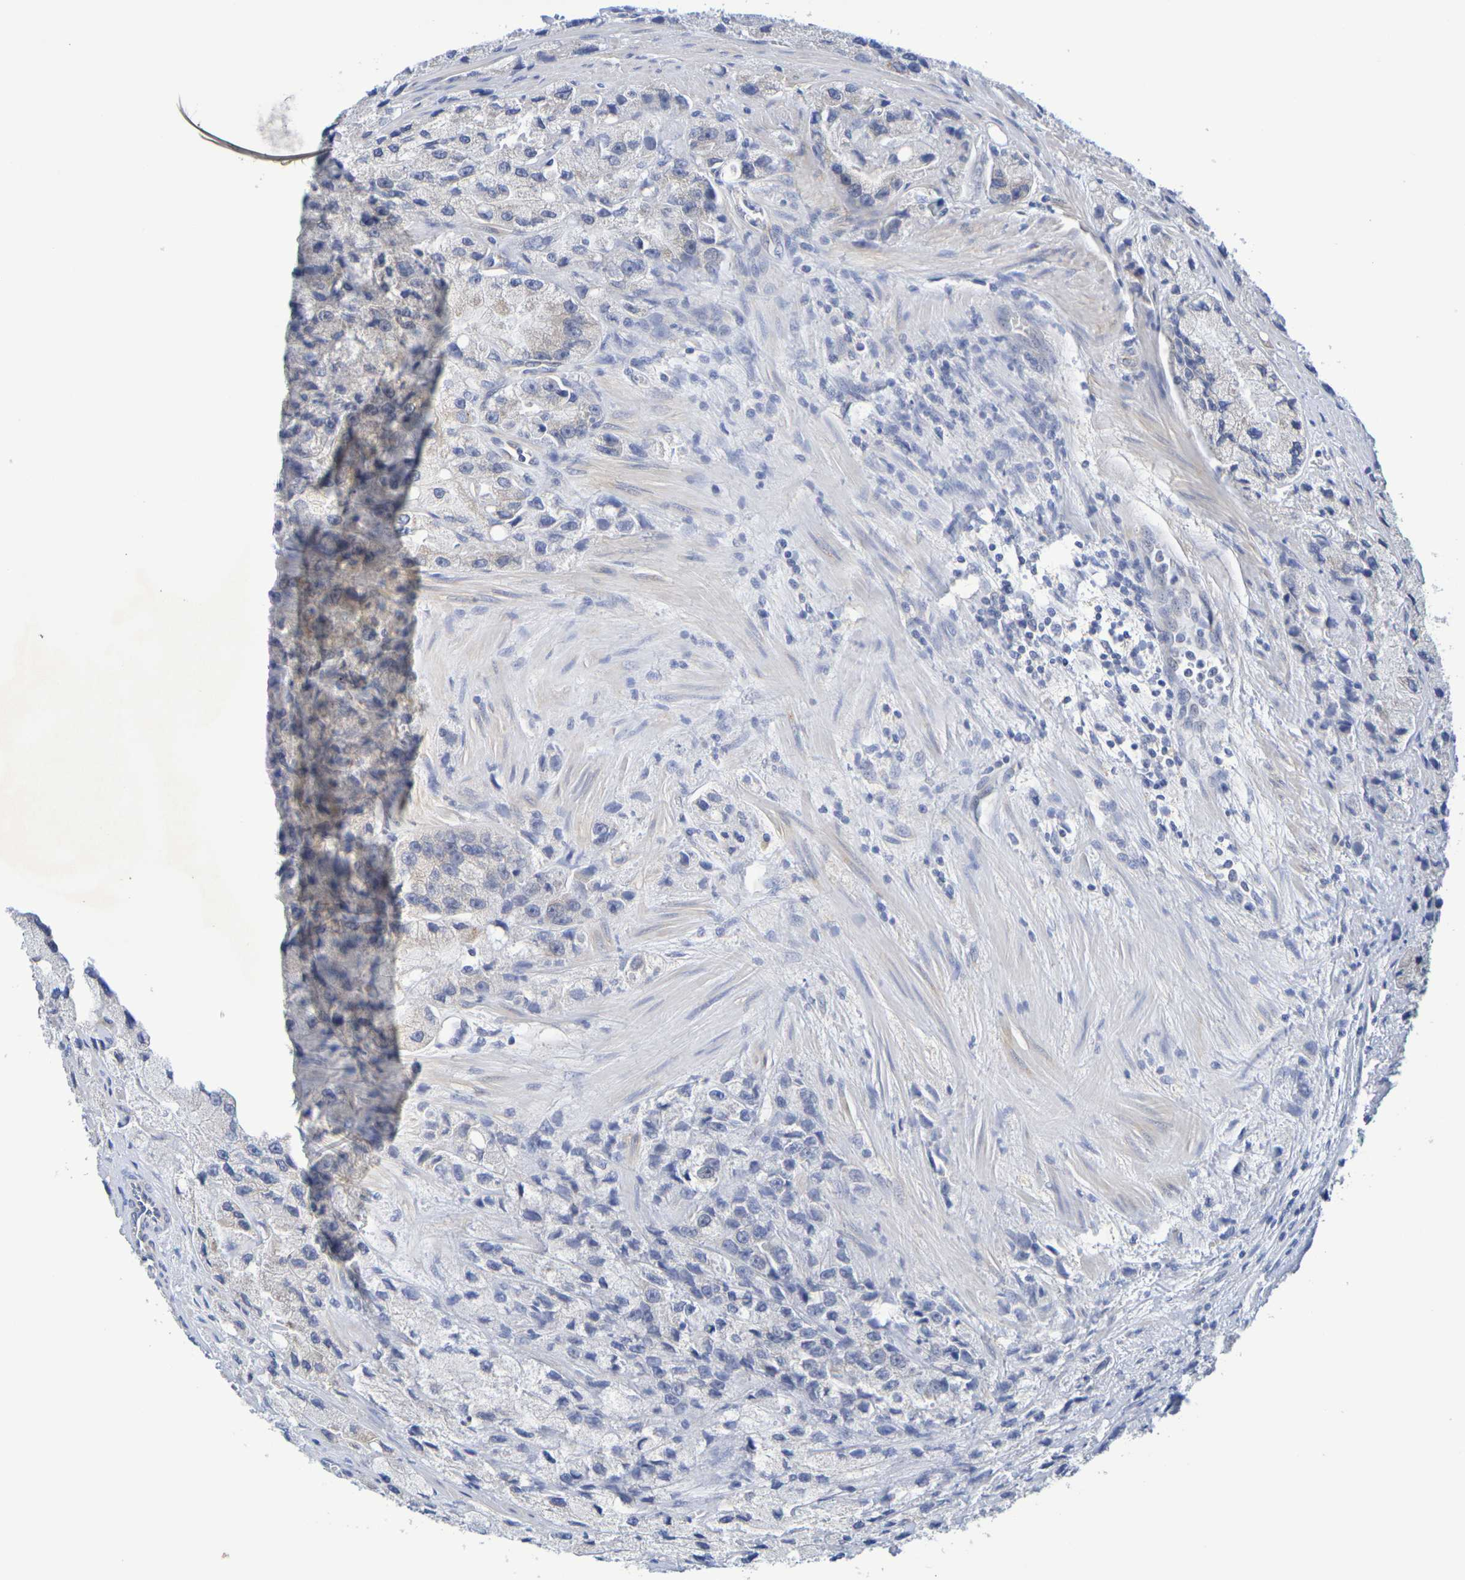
{"staining": {"intensity": "negative", "quantity": "none", "location": "none"}, "tissue": "prostate cancer", "cell_type": "Tumor cells", "image_type": "cancer", "snomed": [{"axis": "morphology", "description": "Adenocarcinoma, High grade"}, {"axis": "topography", "description": "Prostate"}], "caption": "A high-resolution image shows immunohistochemistry (IHC) staining of high-grade adenocarcinoma (prostate), which demonstrates no significant positivity in tumor cells.", "gene": "TMCC3", "patient": {"sex": "male", "age": 58}}